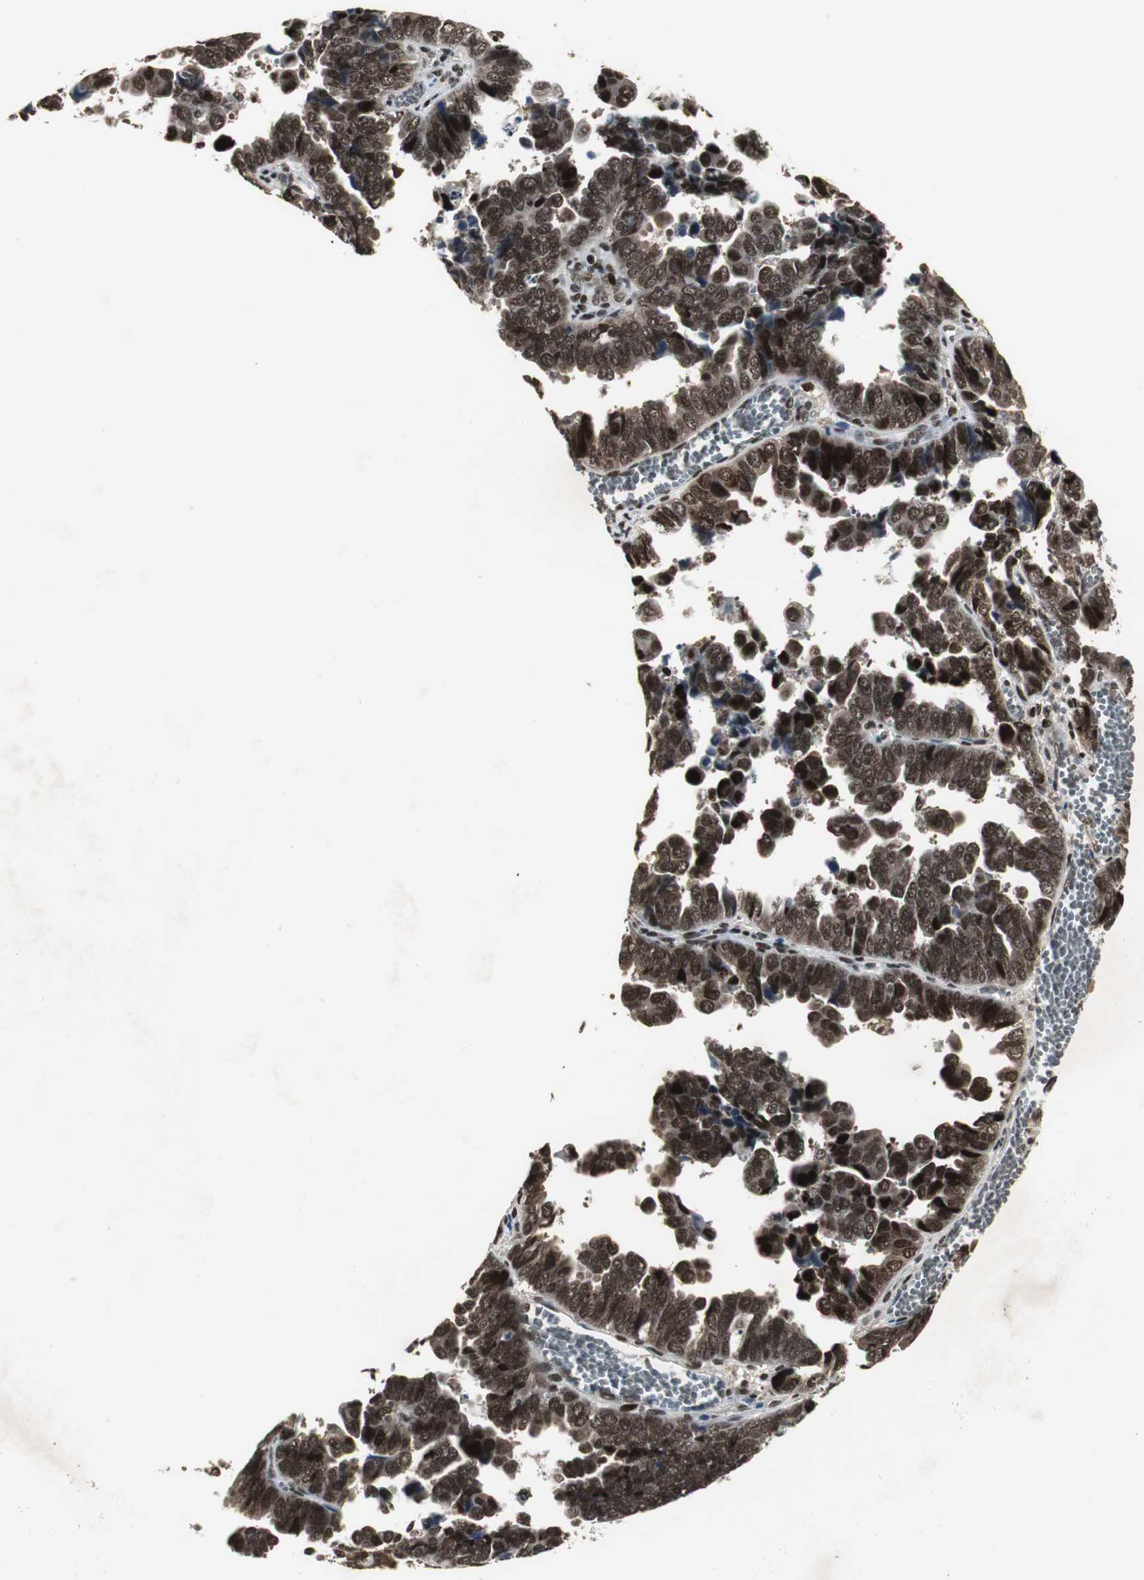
{"staining": {"intensity": "strong", "quantity": ">75%", "location": "cytoplasmic/membranous,nuclear"}, "tissue": "endometrial cancer", "cell_type": "Tumor cells", "image_type": "cancer", "snomed": [{"axis": "morphology", "description": "Adenocarcinoma, NOS"}, {"axis": "topography", "description": "Endometrium"}], "caption": "This micrograph shows immunohistochemistry staining of endometrial adenocarcinoma, with high strong cytoplasmic/membranous and nuclear staining in about >75% of tumor cells.", "gene": "TAF5", "patient": {"sex": "female", "age": 75}}